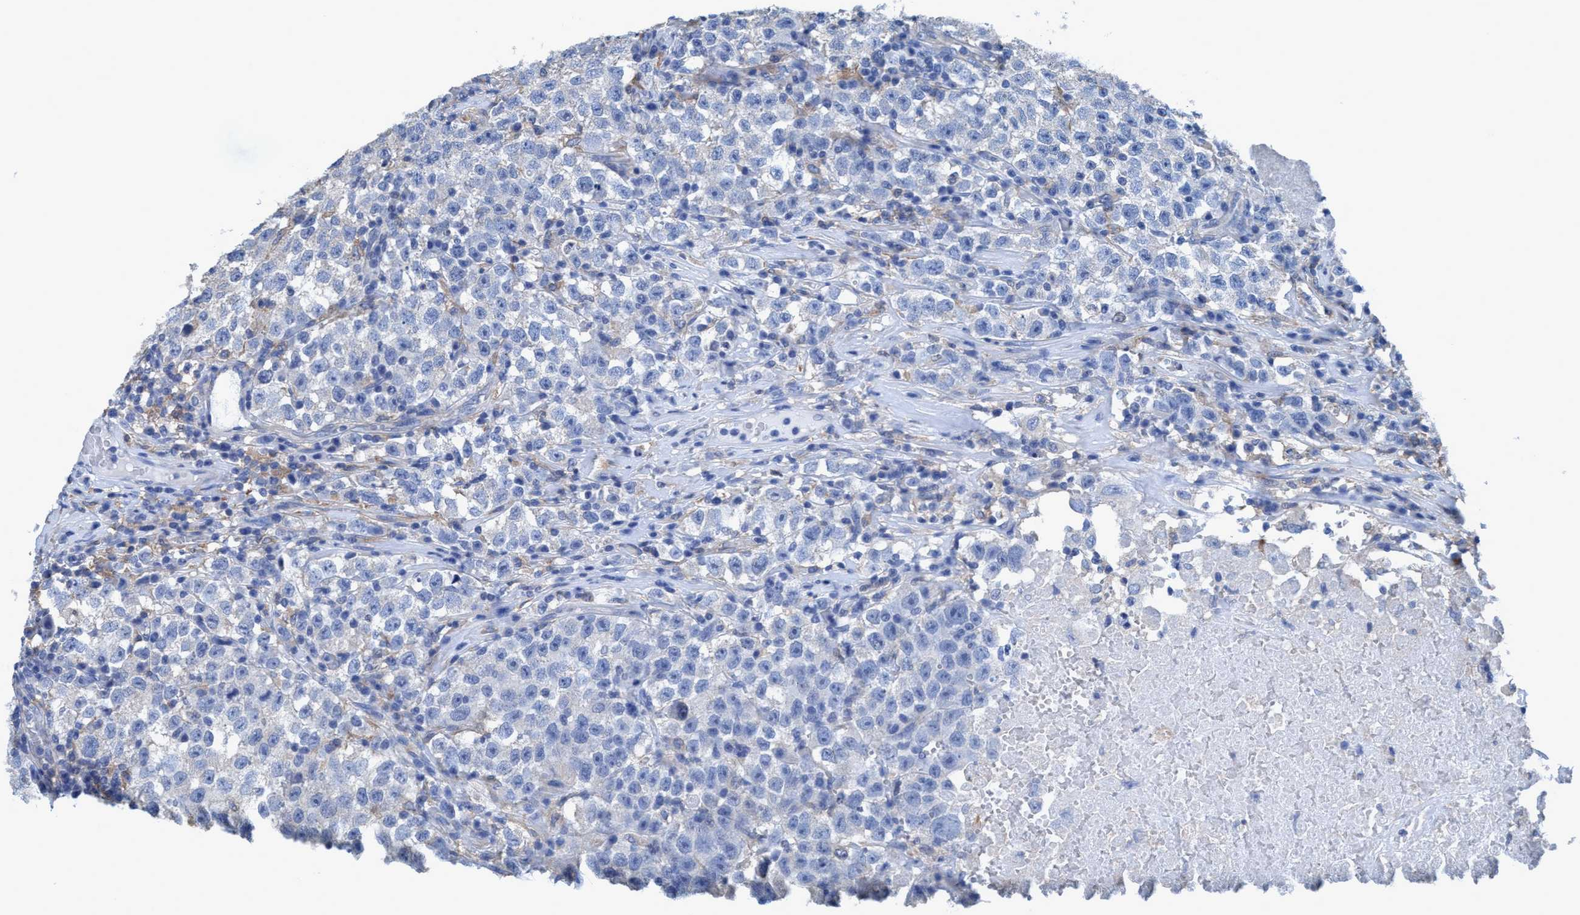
{"staining": {"intensity": "negative", "quantity": "none", "location": "none"}, "tissue": "testis cancer", "cell_type": "Tumor cells", "image_type": "cancer", "snomed": [{"axis": "morphology", "description": "Seminoma, NOS"}, {"axis": "topography", "description": "Testis"}], "caption": "Tumor cells show no significant protein staining in testis cancer (seminoma). (Immunohistochemistry (ihc), brightfield microscopy, high magnification).", "gene": "DNAI1", "patient": {"sex": "male", "age": 22}}